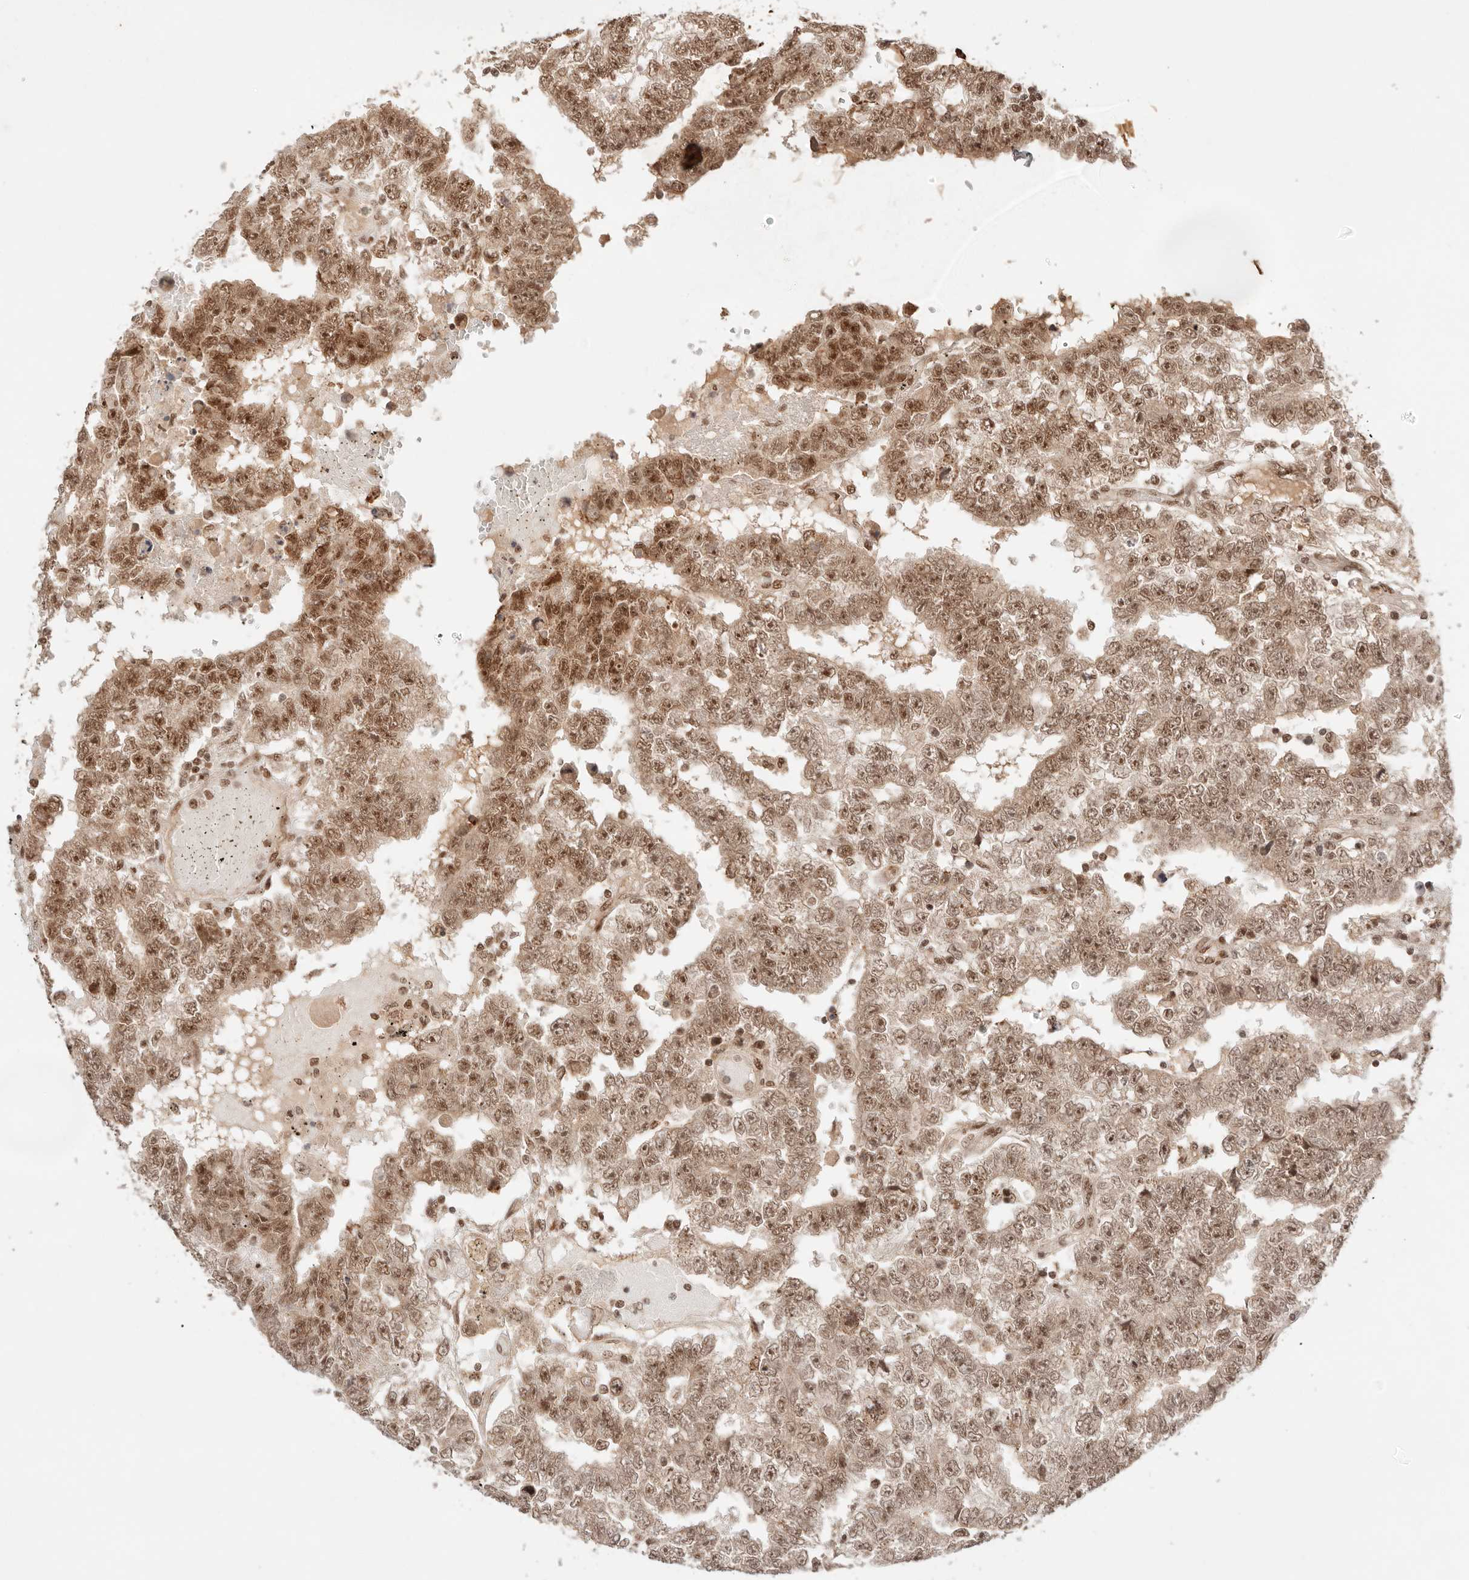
{"staining": {"intensity": "moderate", "quantity": ">75%", "location": "nuclear"}, "tissue": "testis cancer", "cell_type": "Tumor cells", "image_type": "cancer", "snomed": [{"axis": "morphology", "description": "Carcinoma, Embryonal, NOS"}, {"axis": "topography", "description": "Testis"}], "caption": "There is medium levels of moderate nuclear positivity in tumor cells of embryonal carcinoma (testis), as demonstrated by immunohistochemical staining (brown color).", "gene": "GTF2E2", "patient": {"sex": "male", "age": 25}}